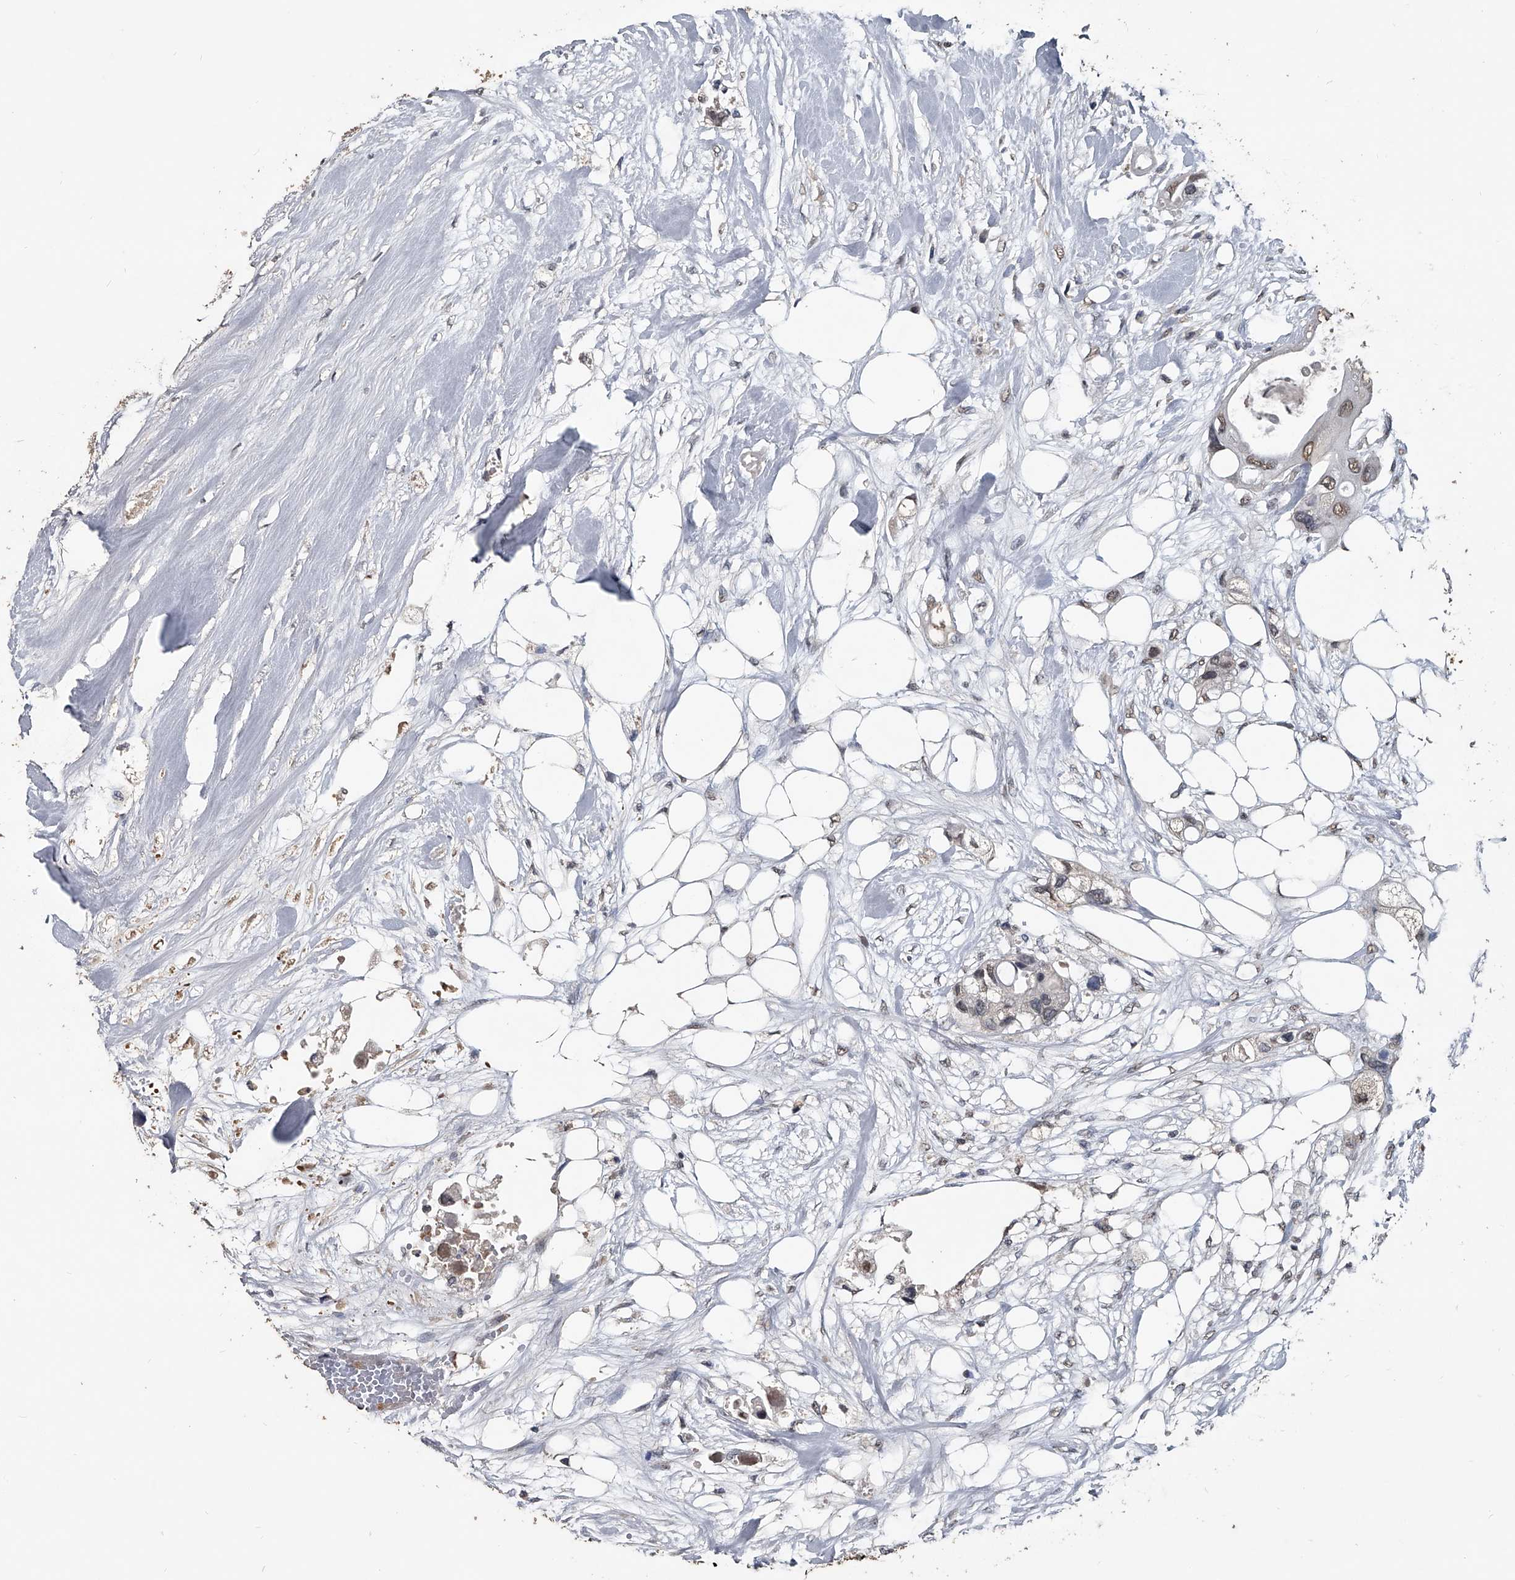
{"staining": {"intensity": "weak", "quantity": "25%-75%", "location": "nuclear"}, "tissue": "colorectal cancer", "cell_type": "Tumor cells", "image_type": "cancer", "snomed": [{"axis": "morphology", "description": "Adenocarcinoma, NOS"}, {"axis": "topography", "description": "Colon"}], "caption": "Human colorectal cancer (adenocarcinoma) stained for a protein (brown) demonstrates weak nuclear positive staining in about 25%-75% of tumor cells.", "gene": "MATR3", "patient": {"sex": "female", "age": 57}}